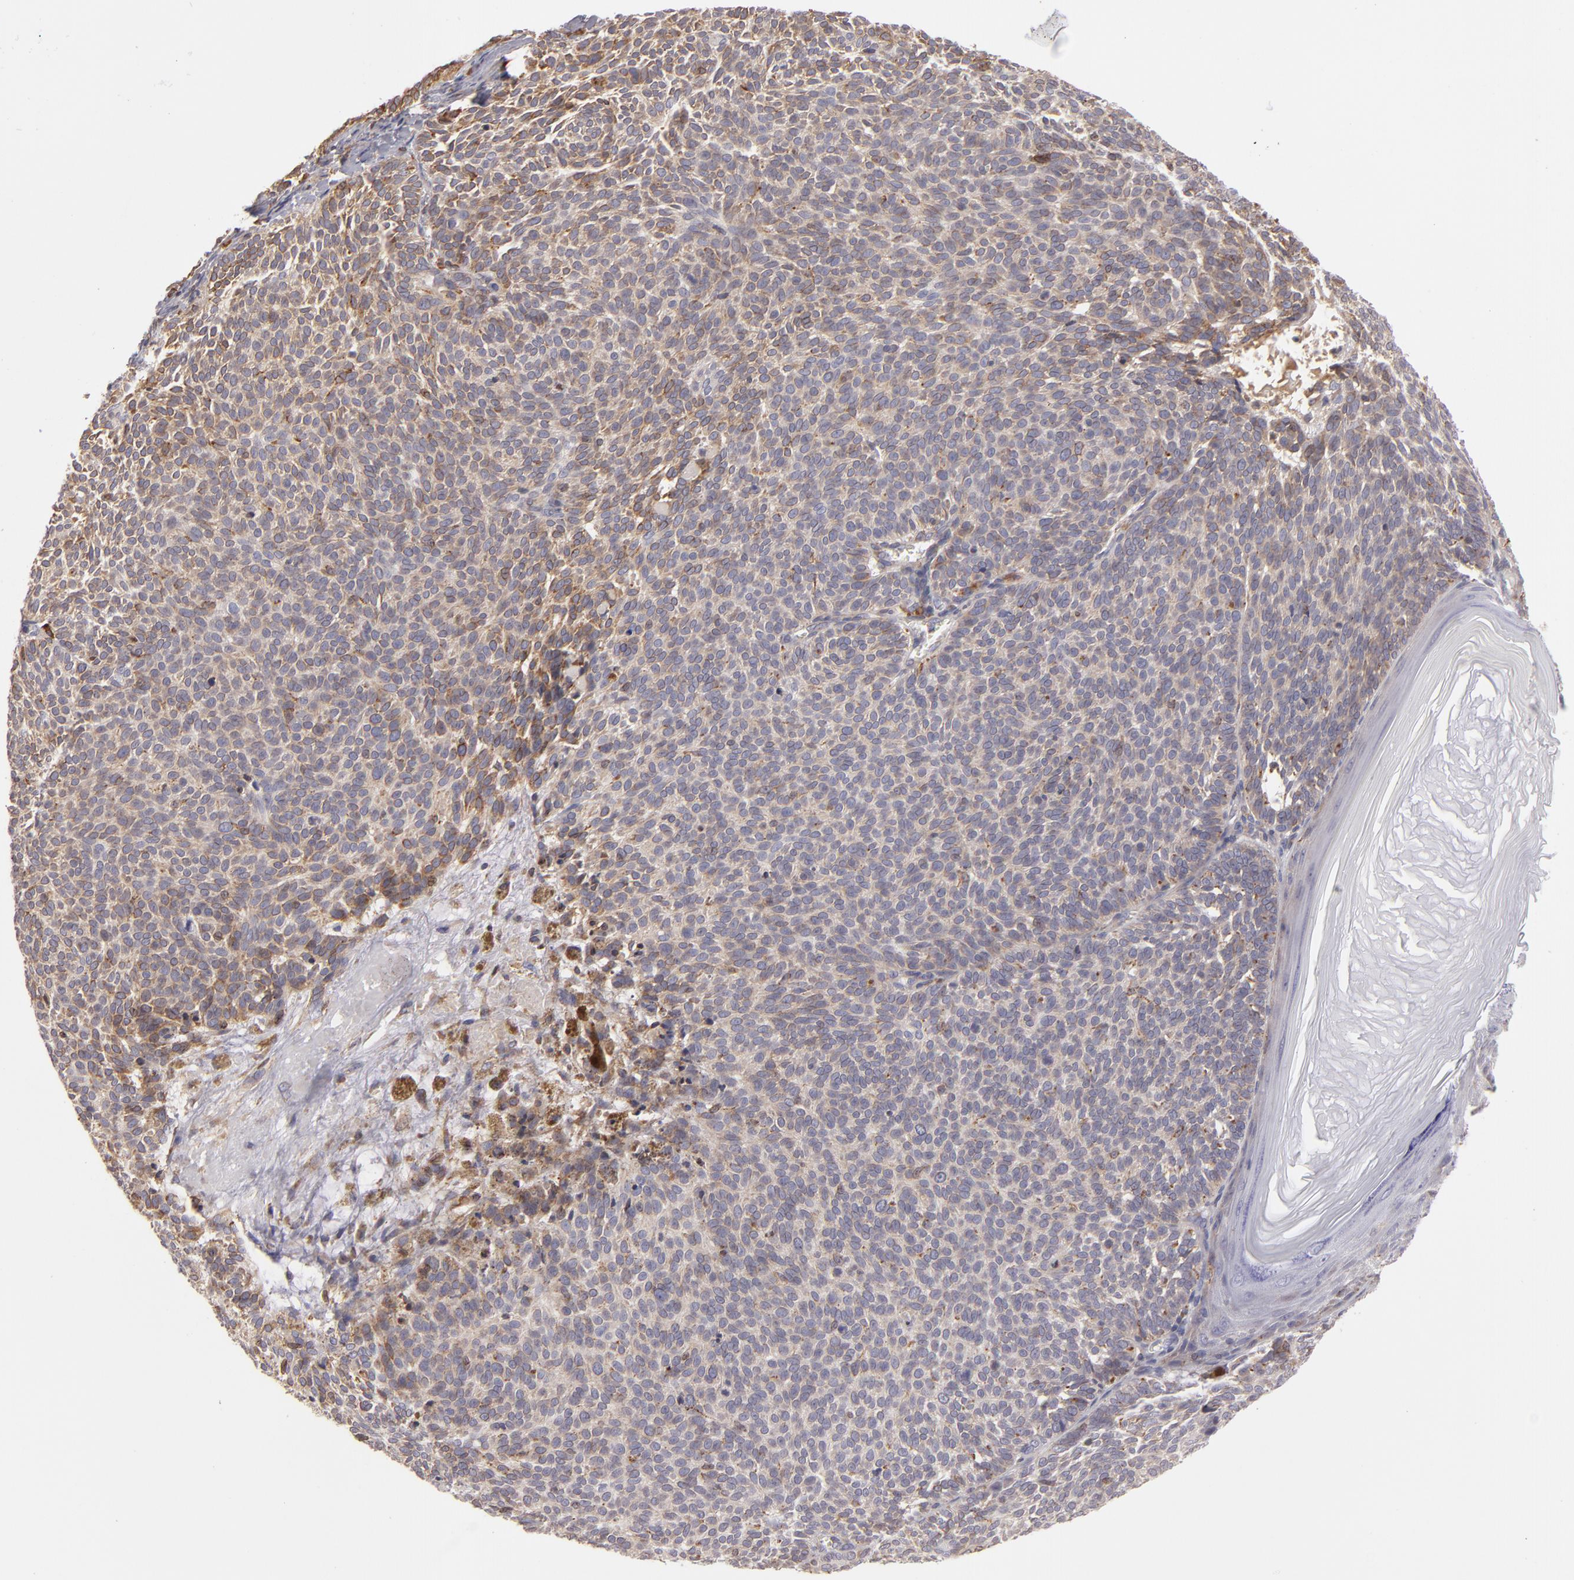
{"staining": {"intensity": "weak", "quantity": ">75%", "location": "cytoplasmic/membranous"}, "tissue": "skin cancer", "cell_type": "Tumor cells", "image_type": "cancer", "snomed": [{"axis": "morphology", "description": "Basal cell carcinoma"}, {"axis": "topography", "description": "Skin"}], "caption": "High-power microscopy captured an immunohistochemistry (IHC) image of skin cancer (basal cell carcinoma), revealing weak cytoplasmic/membranous positivity in about >75% of tumor cells.", "gene": "CFB", "patient": {"sex": "male", "age": 63}}